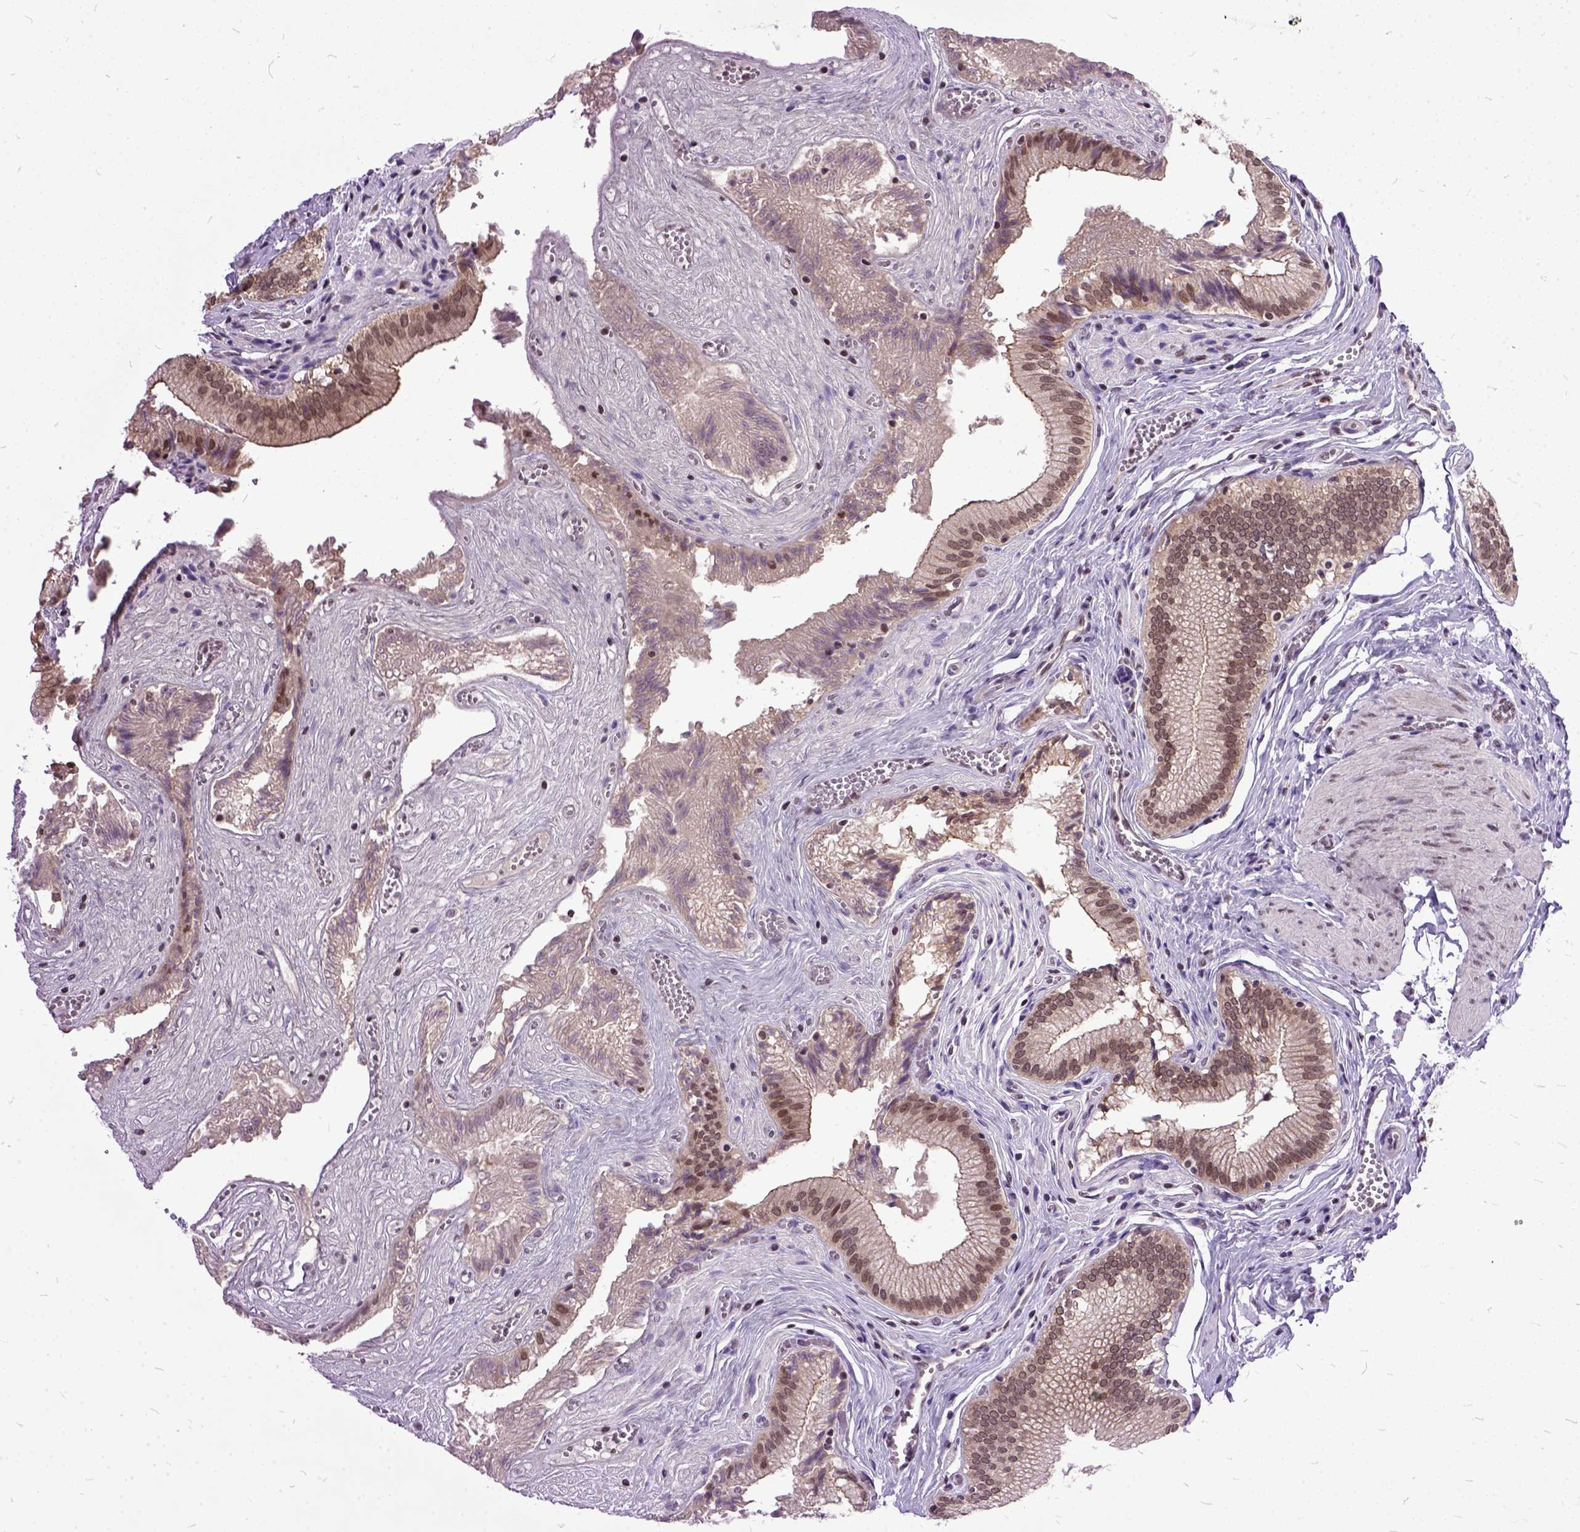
{"staining": {"intensity": "moderate", "quantity": ">75%", "location": "cytoplasmic/membranous,nuclear"}, "tissue": "gallbladder", "cell_type": "Glandular cells", "image_type": "normal", "snomed": [{"axis": "morphology", "description": "Normal tissue, NOS"}, {"axis": "topography", "description": "Gallbladder"}, {"axis": "topography", "description": "Peripheral nerve tissue"}], "caption": "A photomicrograph showing moderate cytoplasmic/membranous,nuclear positivity in about >75% of glandular cells in unremarkable gallbladder, as visualized by brown immunohistochemical staining.", "gene": "ORC5", "patient": {"sex": "male", "age": 17}}